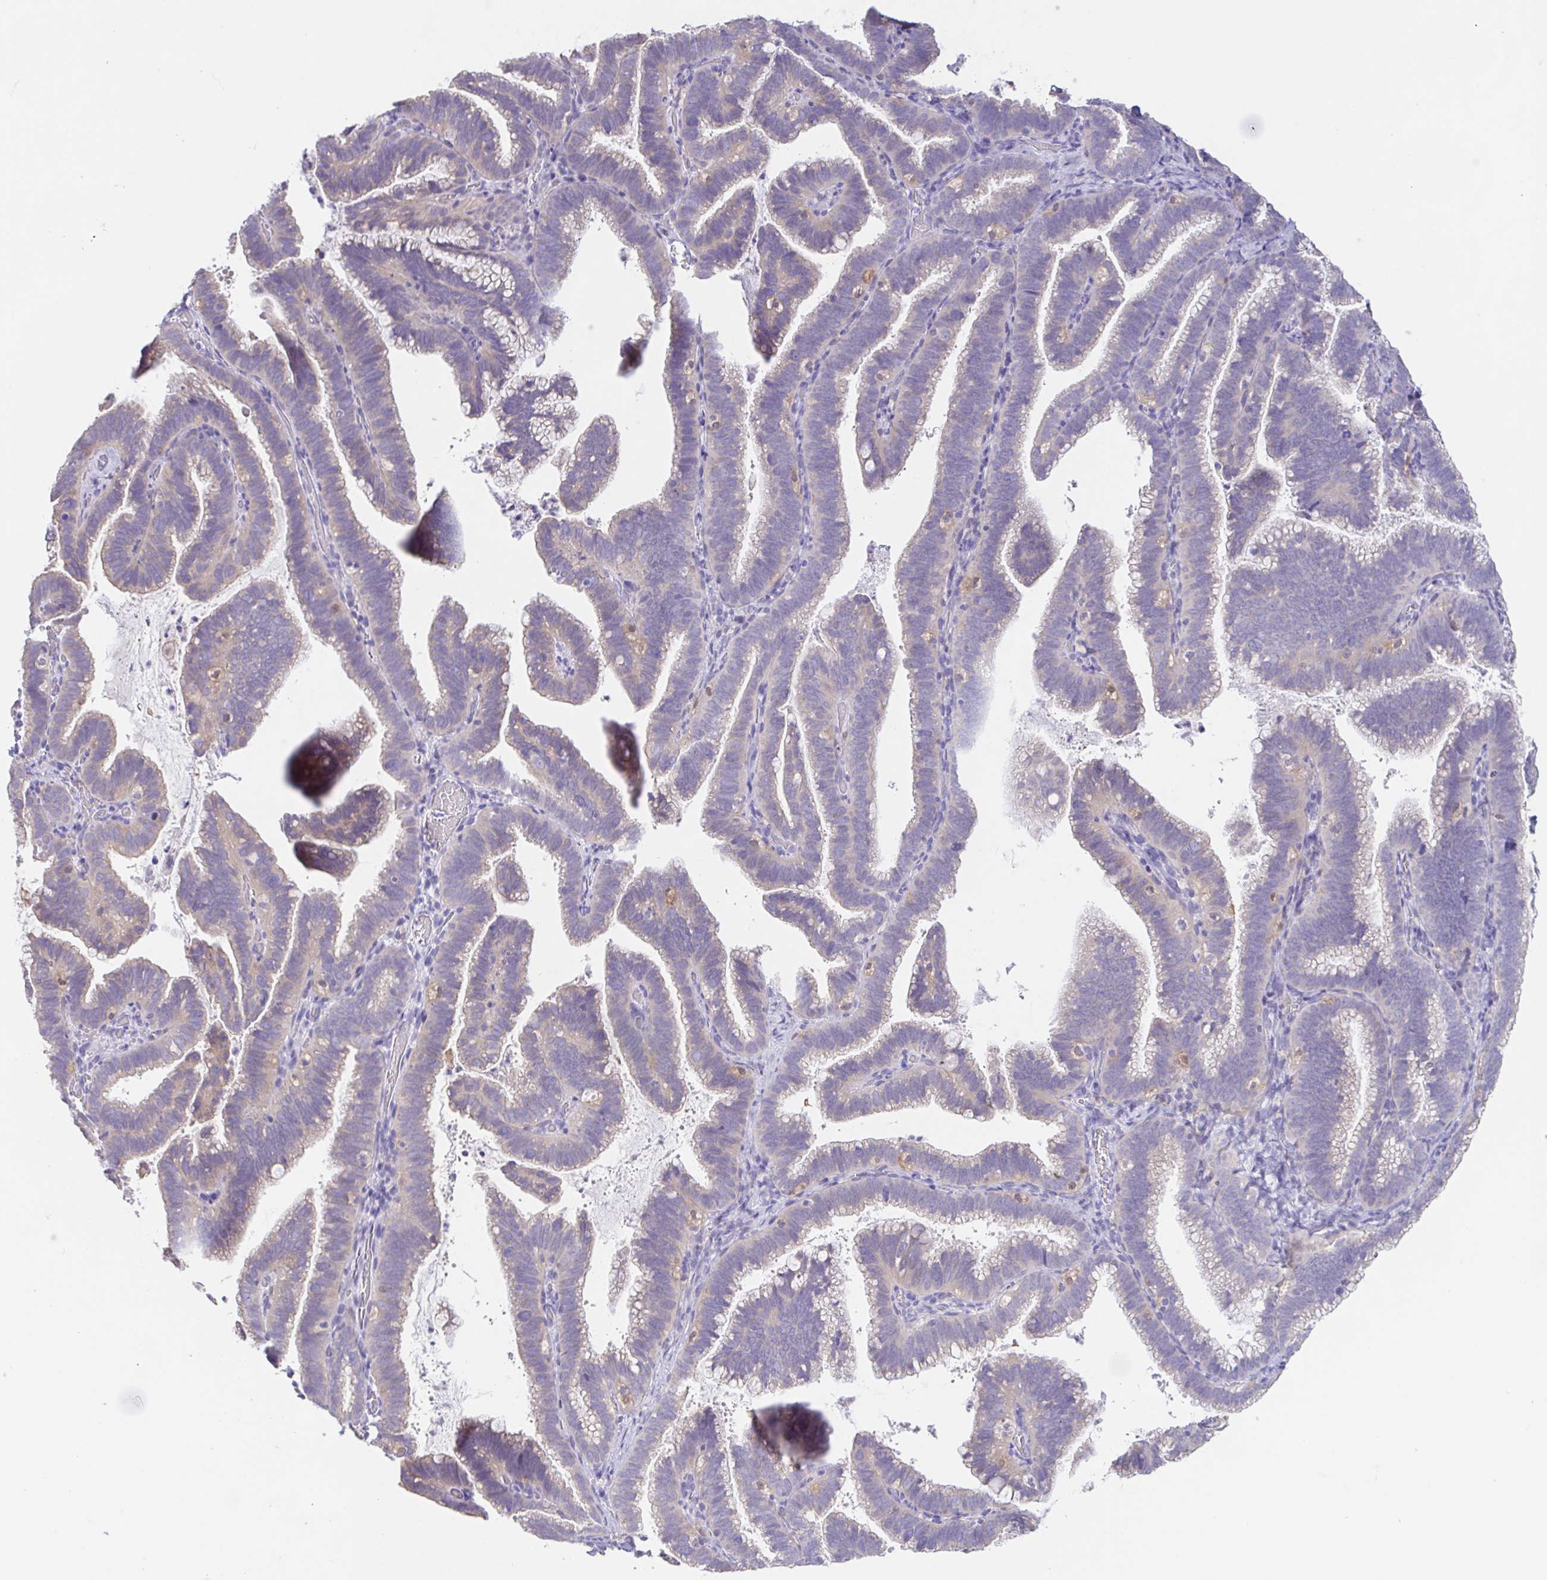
{"staining": {"intensity": "weak", "quantity": "<25%", "location": "cytoplasmic/membranous"}, "tissue": "cervical cancer", "cell_type": "Tumor cells", "image_type": "cancer", "snomed": [{"axis": "morphology", "description": "Adenocarcinoma, NOS"}, {"axis": "topography", "description": "Cervix"}], "caption": "High magnification brightfield microscopy of cervical cancer stained with DAB (brown) and counterstained with hematoxylin (blue): tumor cells show no significant expression.", "gene": "FABP3", "patient": {"sex": "female", "age": 61}}